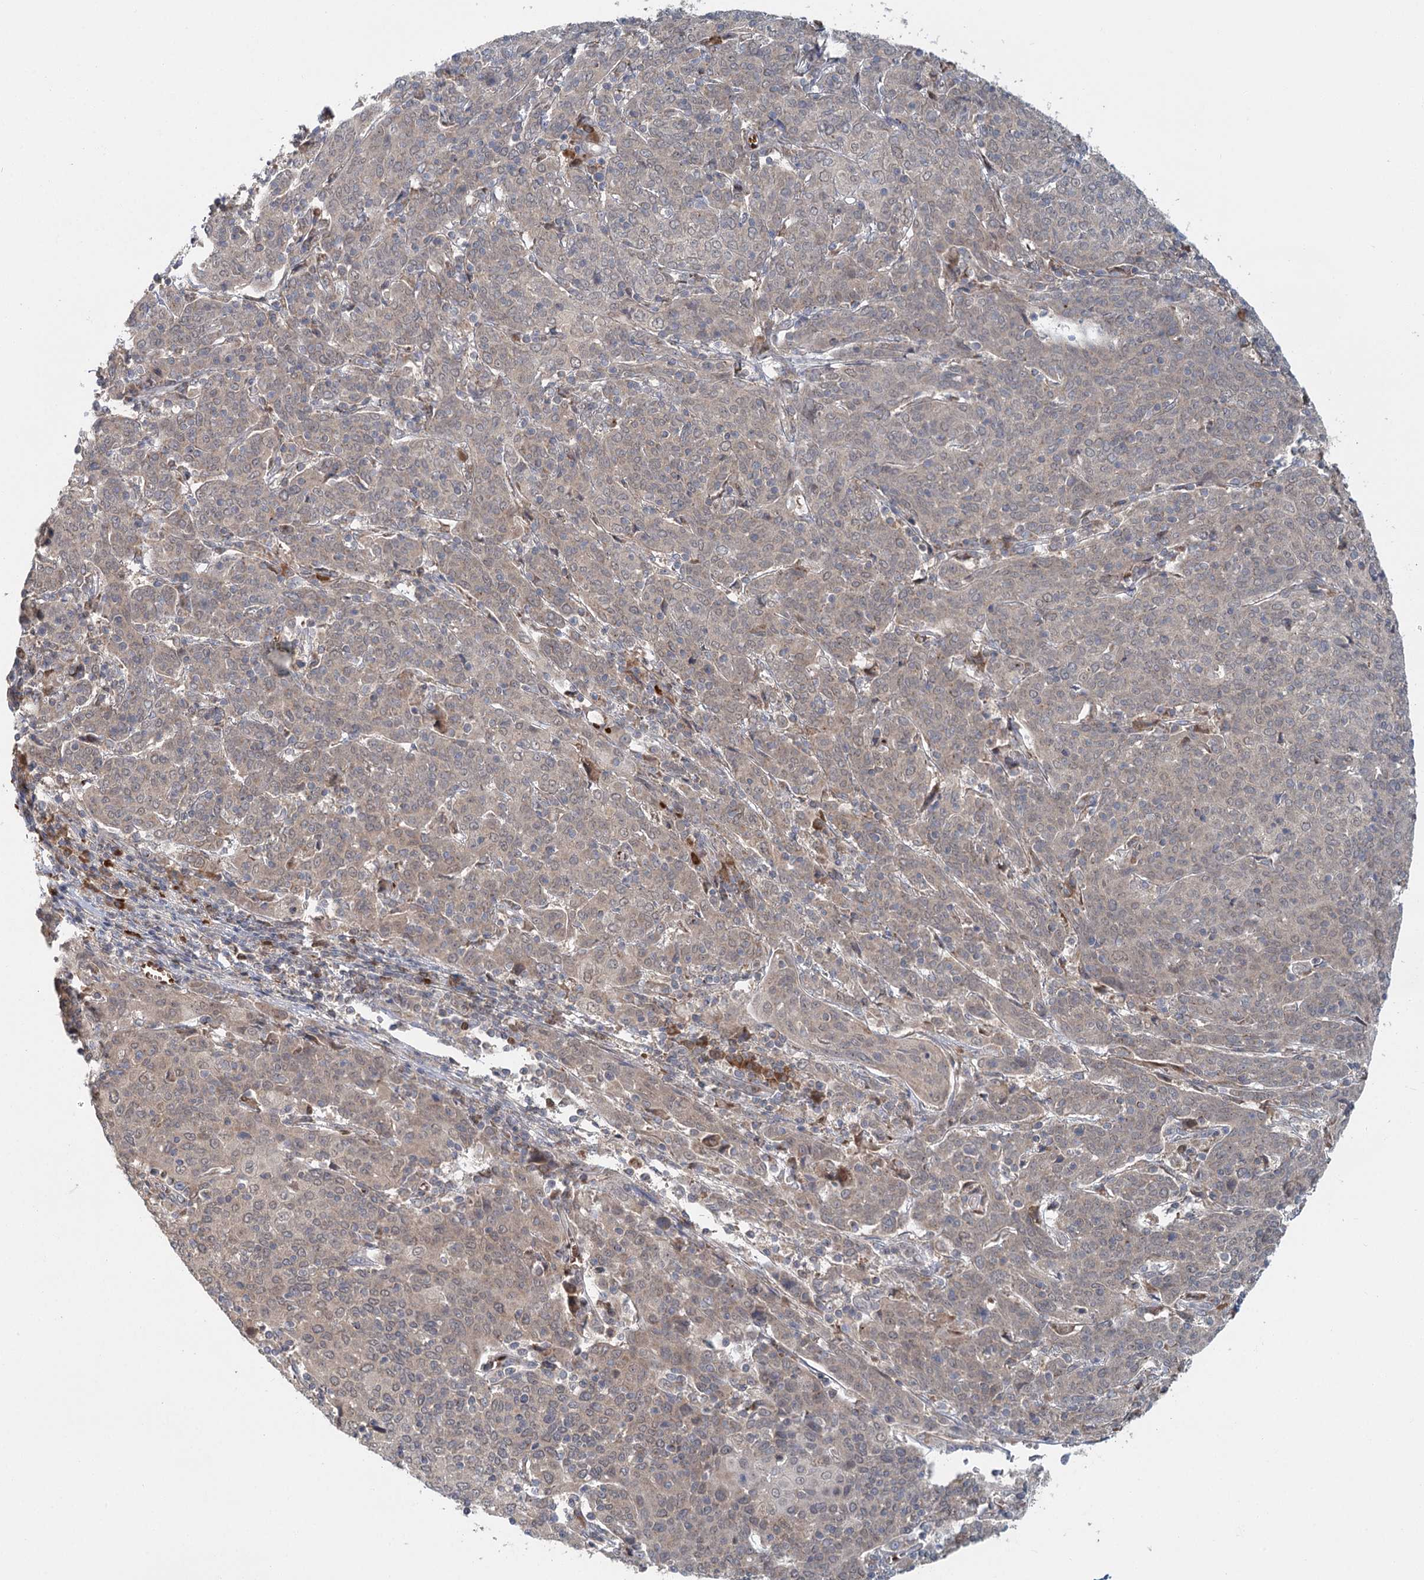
{"staining": {"intensity": "weak", "quantity": ">75%", "location": "cytoplasmic/membranous"}, "tissue": "cervical cancer", "cell_type": "Tumor cells", "image_type": "cancer", "snomed": [{"axis": "morphology", "description": "Squamous cell carcinoma, NOS"}, {"axis": "topography", "description": "Cervix"}], "caption": "Cervical cancer (squamous cell carcinoma) was stained to show a protein in brown. There is low levels of weak cytoplasmic/membranous staining in approximately >75% of tumor cells. (DAB (3,3'-diaminobenzidine) = brown stain, brightfield microscopy at high magnification).", "gene": "ADK", "patient": {"sex": "female", "age": 67}}